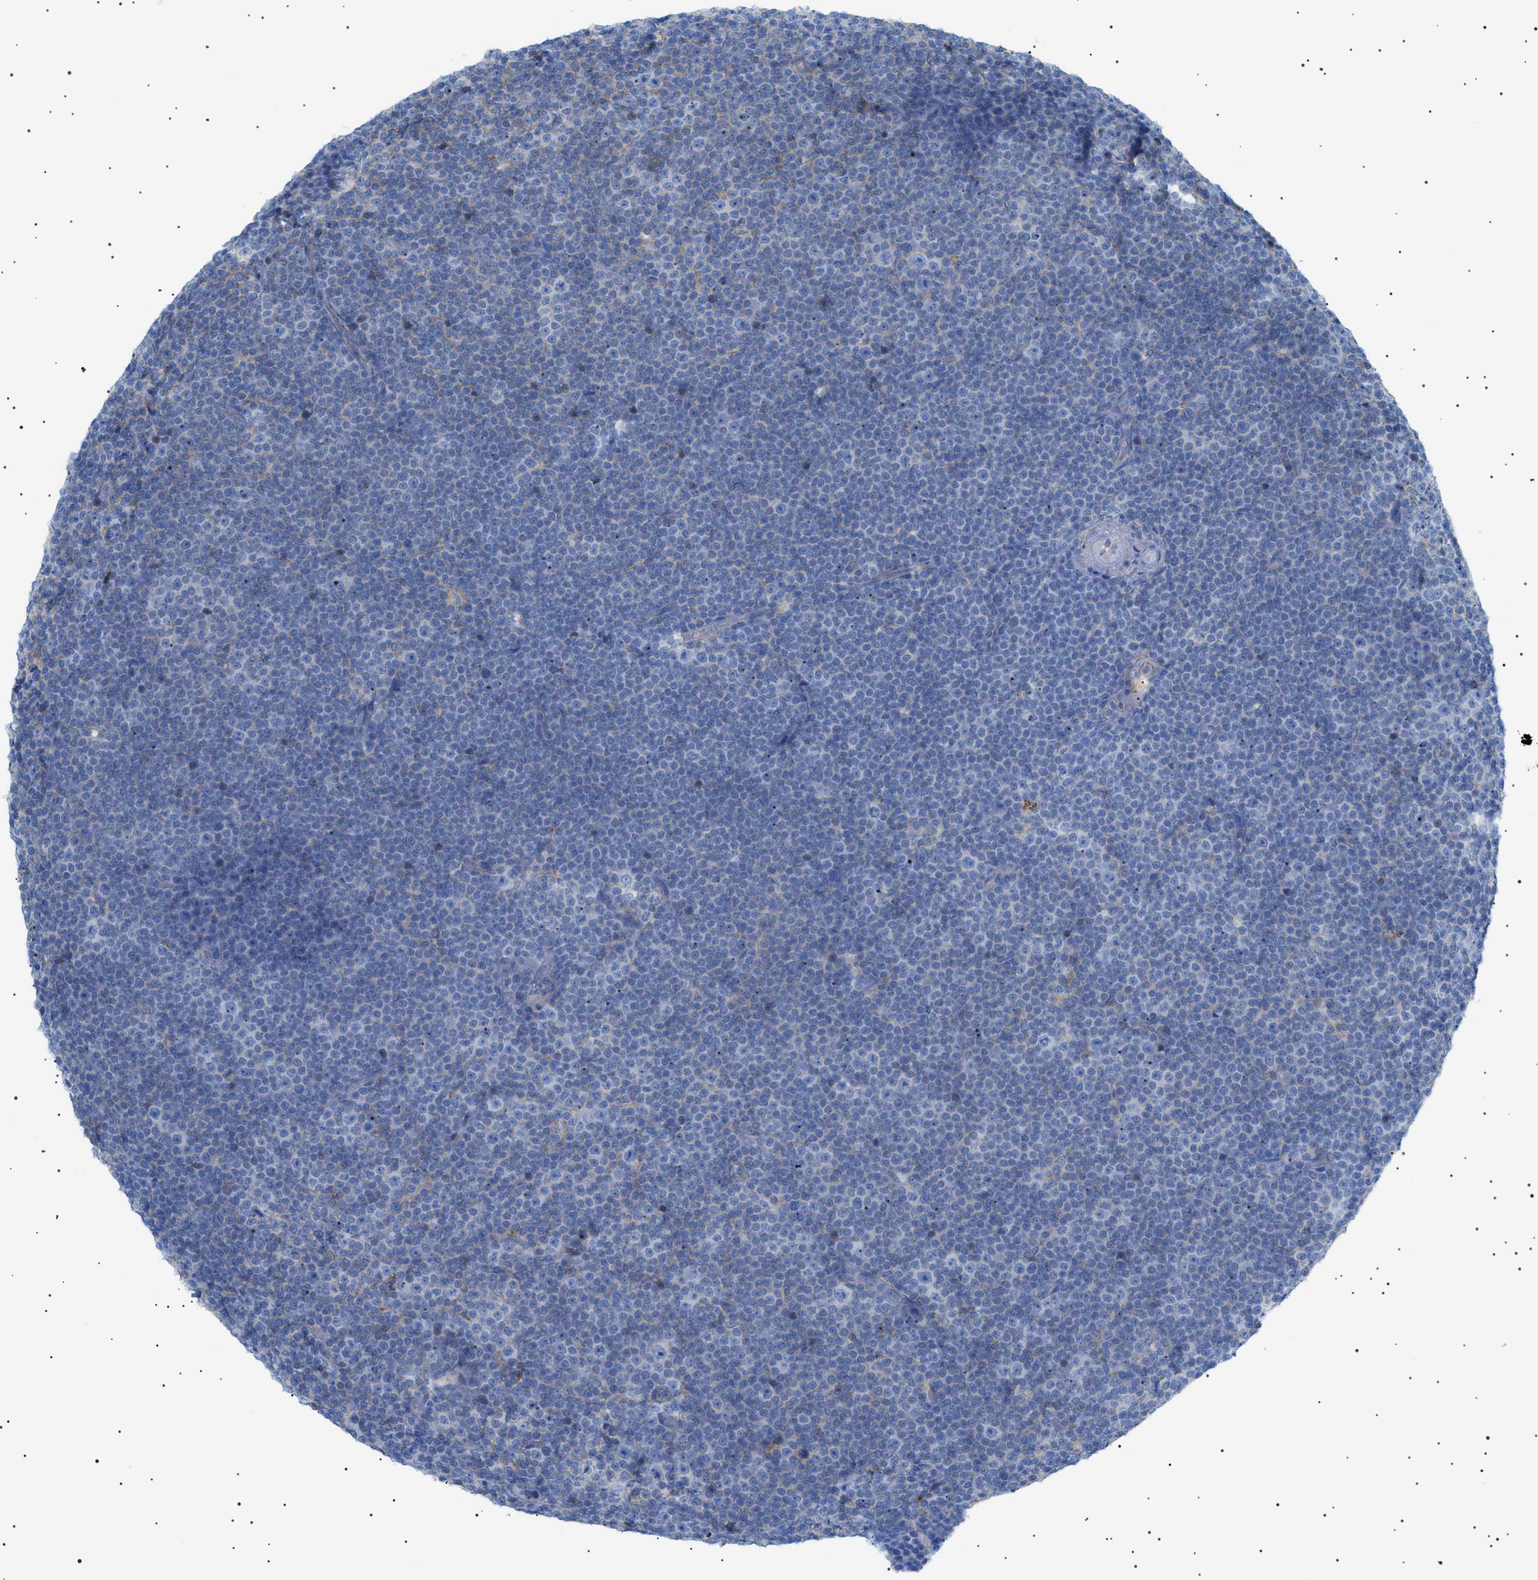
{"staining": {"intensity": "negative", "quantity": "none", "location": "none"}, "tissue": "lymphoma", "cell_type": "Tumor cells", "image_type": "cancer", "snomed": [{"axis": "morphology", "description": "Malignant lymphoma, non-Hodgkin's type, Low grade"}, {"axis": "topography", "description": "Lymph node"}], "caption": "The image reveals no staining of tumor cells in lymphoma. (DAB immunohistochemistry (IHC) with hematoxylin counter stain).", "gene": "LPA", "patient": {"sex": "female", "age": 67}}